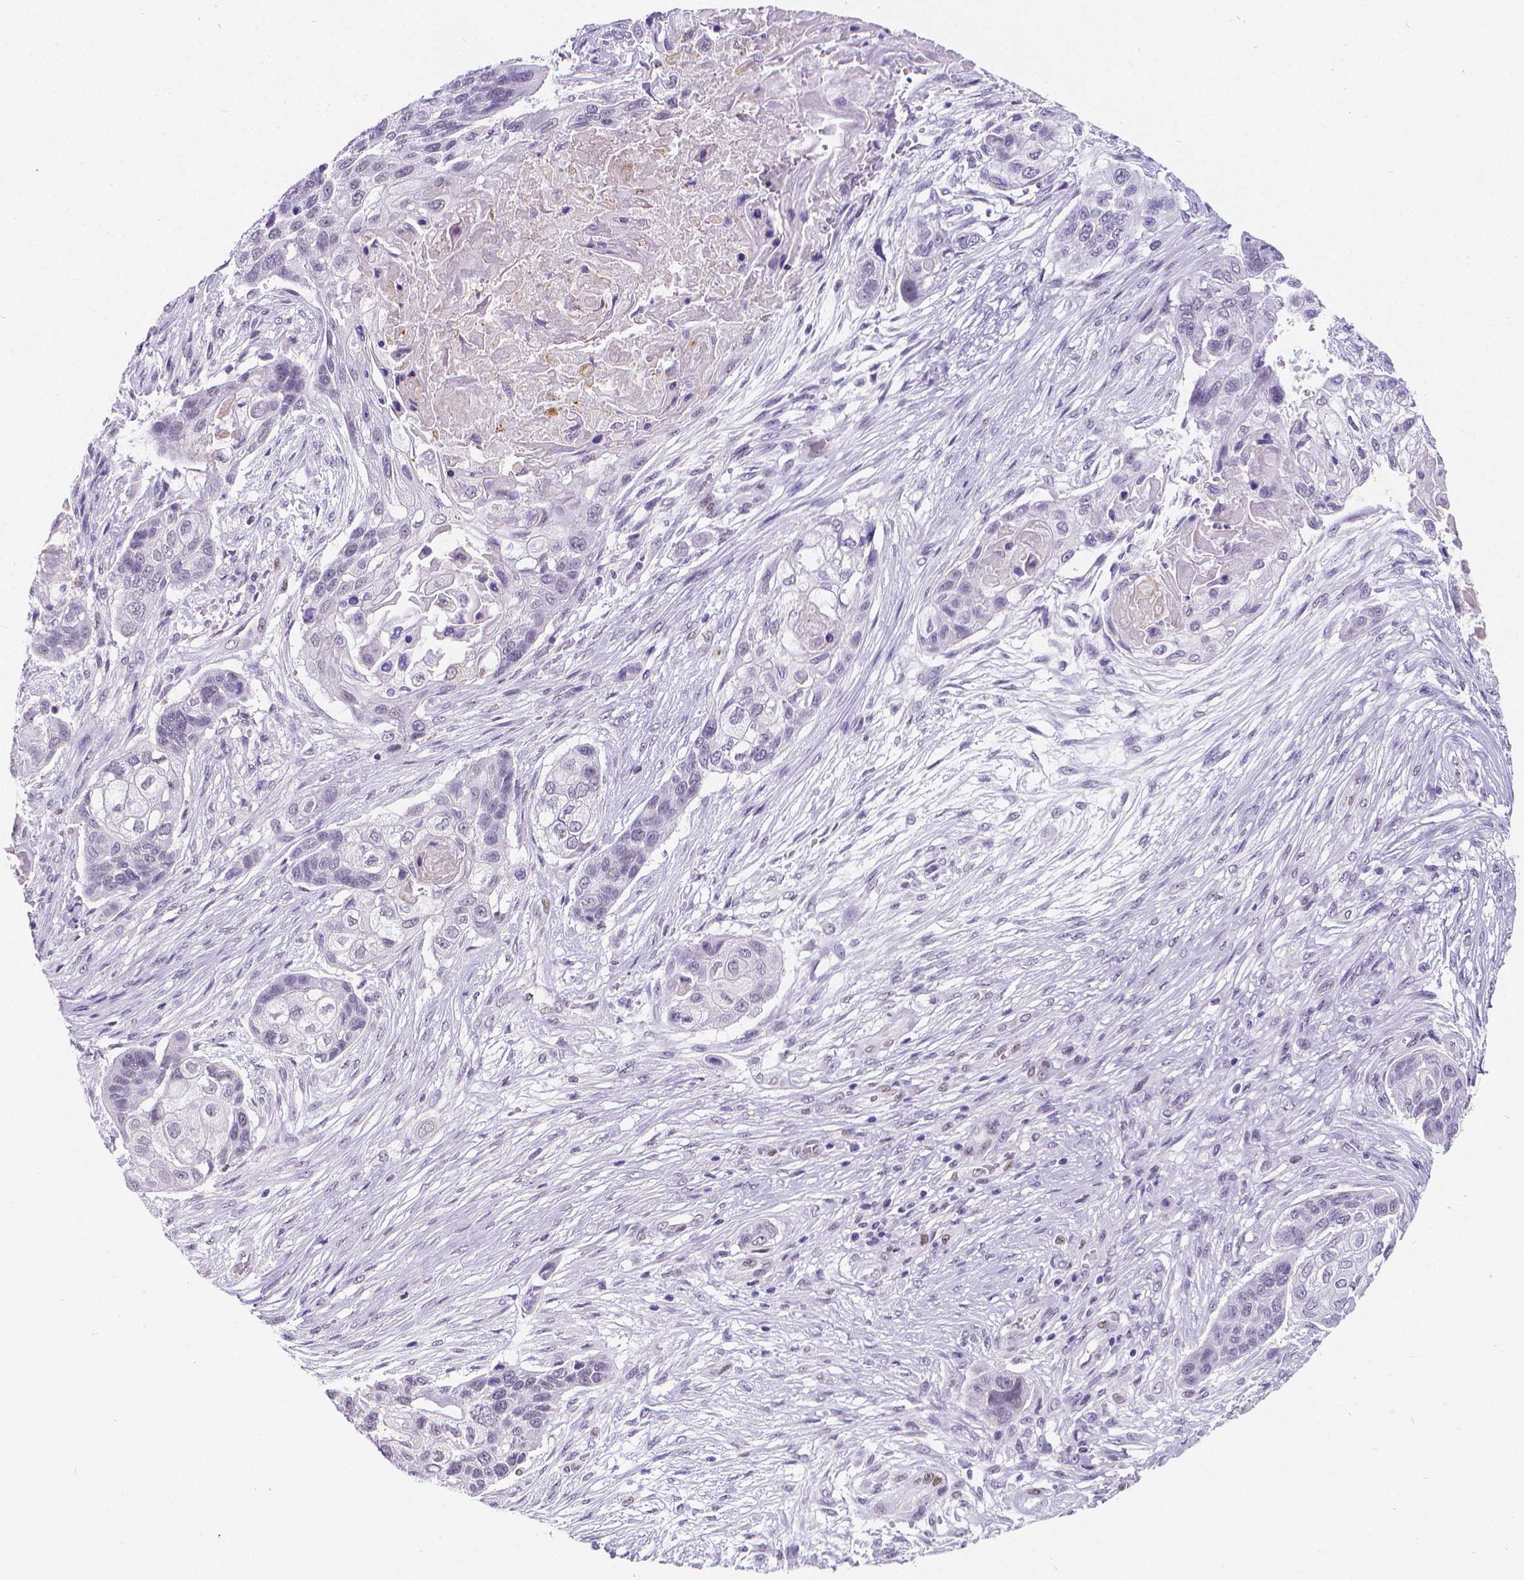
{"staining": {"intensity": "negative", "quantity": "none", "location": "none"}, "tissue": "lung cancer", "cell_type": "Tumor cells", "image_type": "cancer", "snomed": [{"axis": "morphology", "description": "Squamous cell carcinoma, NOS"}, {"axis": "topography", "description": "Lung"}], "caption": "High magnification brightfield microscopy of lung cancer (squamous cell carcinoma) stained with DAB (brown) and counterstained with hematoxylin (blue): tumor cells show no significant staining.", "gene": "MEF2C", "patient": {"sex": "male", "age": 69}}